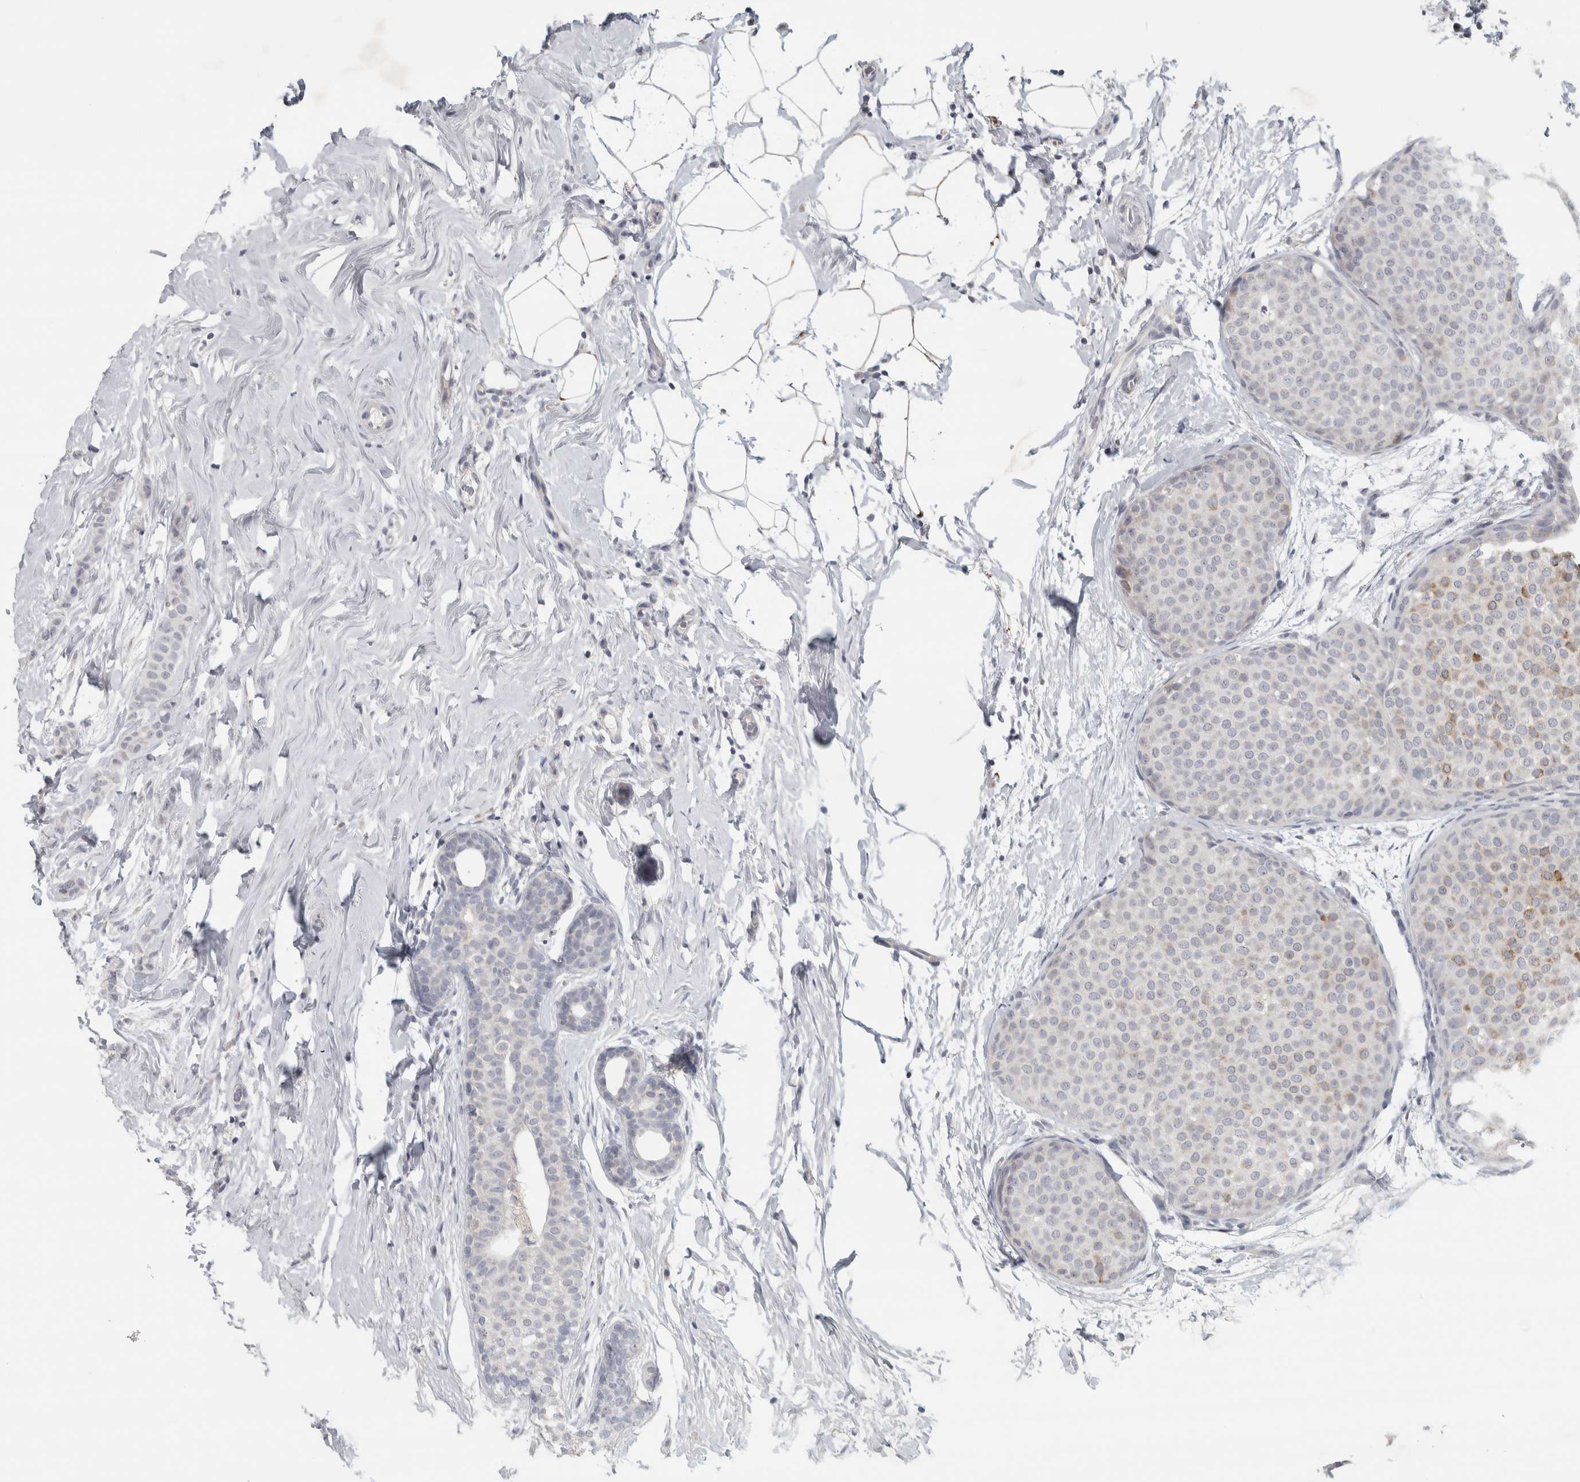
{"staining": {"intensity": "weak", "quantity": "<25%", "location": "cytoplasmic/membranous"}, "tissue": "breast cancer", "cell_type": "Tumor cells", "image_type": "cancer", "snomed": [{"axis": "morphology", "description": "Lobular carcinoma, in situ"}, {"axis": "morphology", "description": "Lobular carcinoma"}, {"axis": "topography", "description": "Breast"}], "caption": "Tumor cells are negative for protein expression in human breast cancer. (DAB immunohistochemistry (IHC) with hematoxylin counter stain).", "gene": "PTPRN2", "patient": {"sex": "female", "age": 41}}